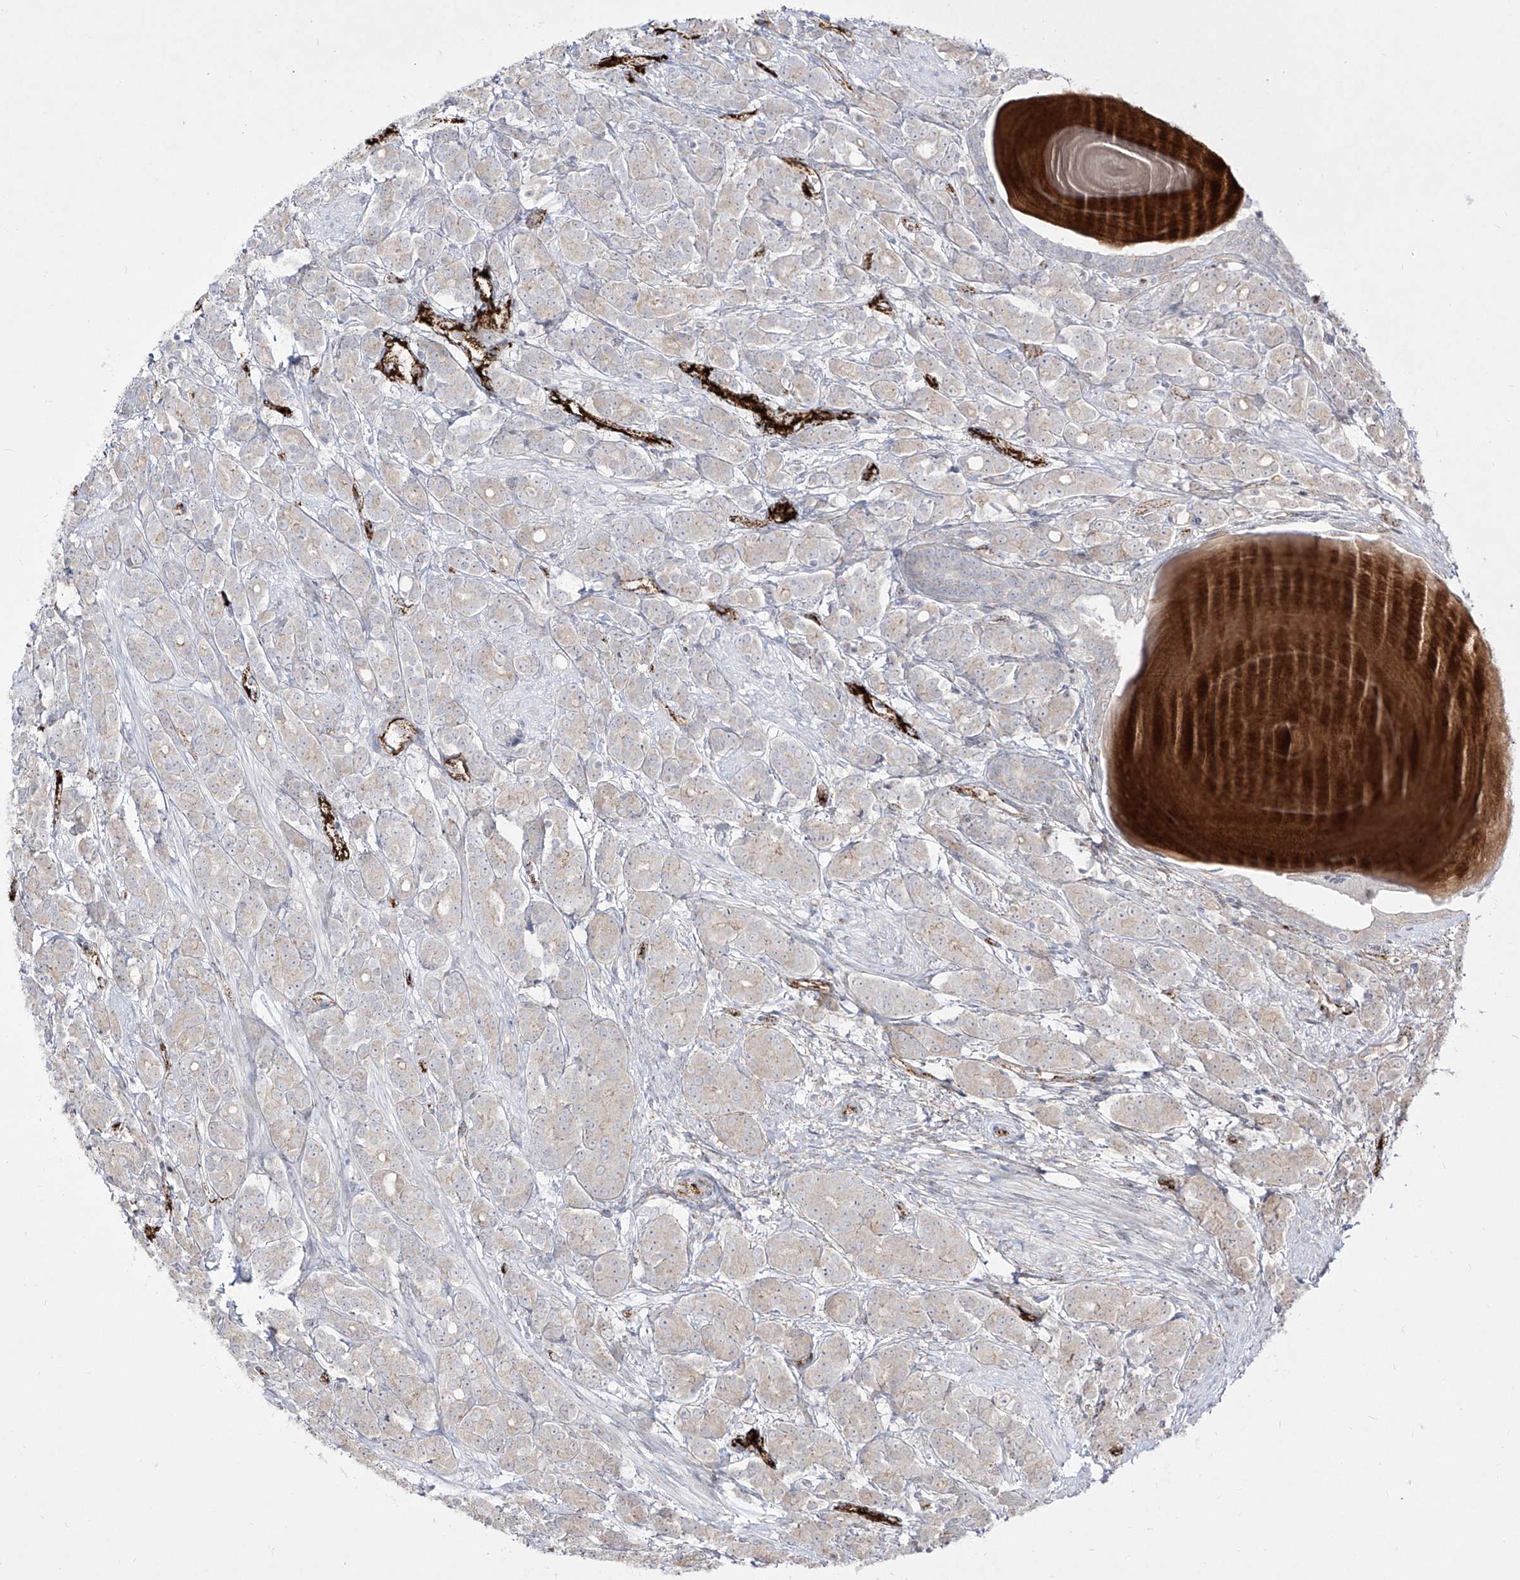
{"staining": {"intensity": "negative", "quantity": "none", "location": "none"}, "tissue": "prostate cancer", "cell_type": "Tumor cells", "image_type": "cancer", "snomed": [{"axis": "morphology", "description": "Adenocarcinoma, High grade"}, {"axis": "topography", "description": "Prostate"}], "caption": "Tumor cells show no significant protein positivity in prostate cancer (adenocarcinoma (high-grade)).", "gene": "ZGRF1", "patient": {"sex": "male", "age": 62}}